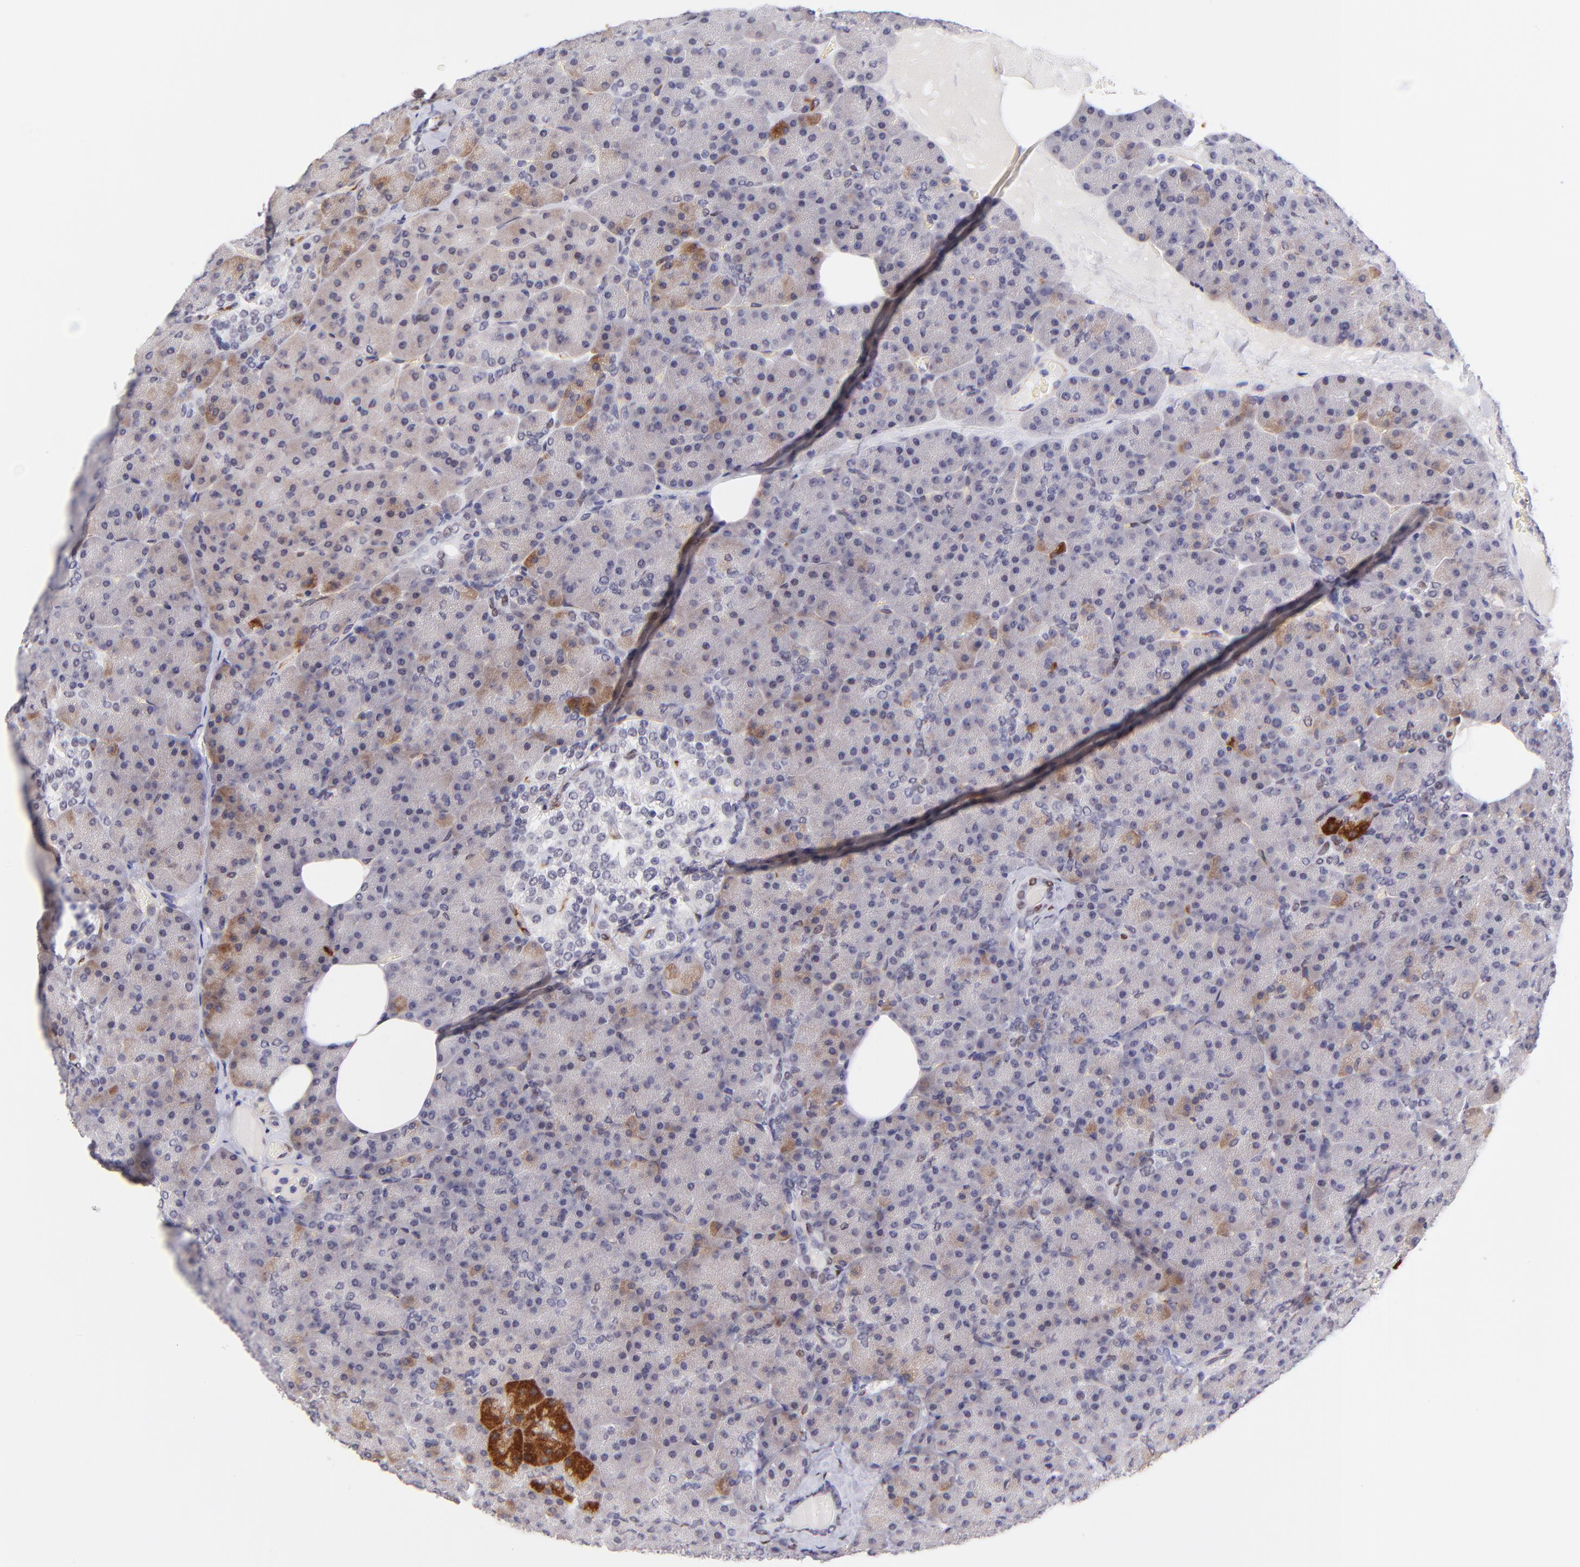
{"staining": {"intensity": "moderate", "quantity": ">75%", "location": "cytoplasmic/membranous"}, "tissue": "pancreas", "cell_type": "Exocrine glandular cells", "image_type": "normal", "snomed": [{"axis": "morphology", "description": "Normal tissue, NOS"}, {"axis": "topography", "description": "Pancreas"}], "caption": "An immunohistochemistry (IHC) photomicrograph of unremarkable tissue is shown. Protein staining in brown highlights moderate cytoplasmic/membranous positivity in pancreas within exocrine glandular cells. (Stains: DAB in brown, nuclei in blue, Microscopy: brightfield microscopy at high magnification).", "gene": "SOX6", "patient": {"sex": "female", "age": 35}}